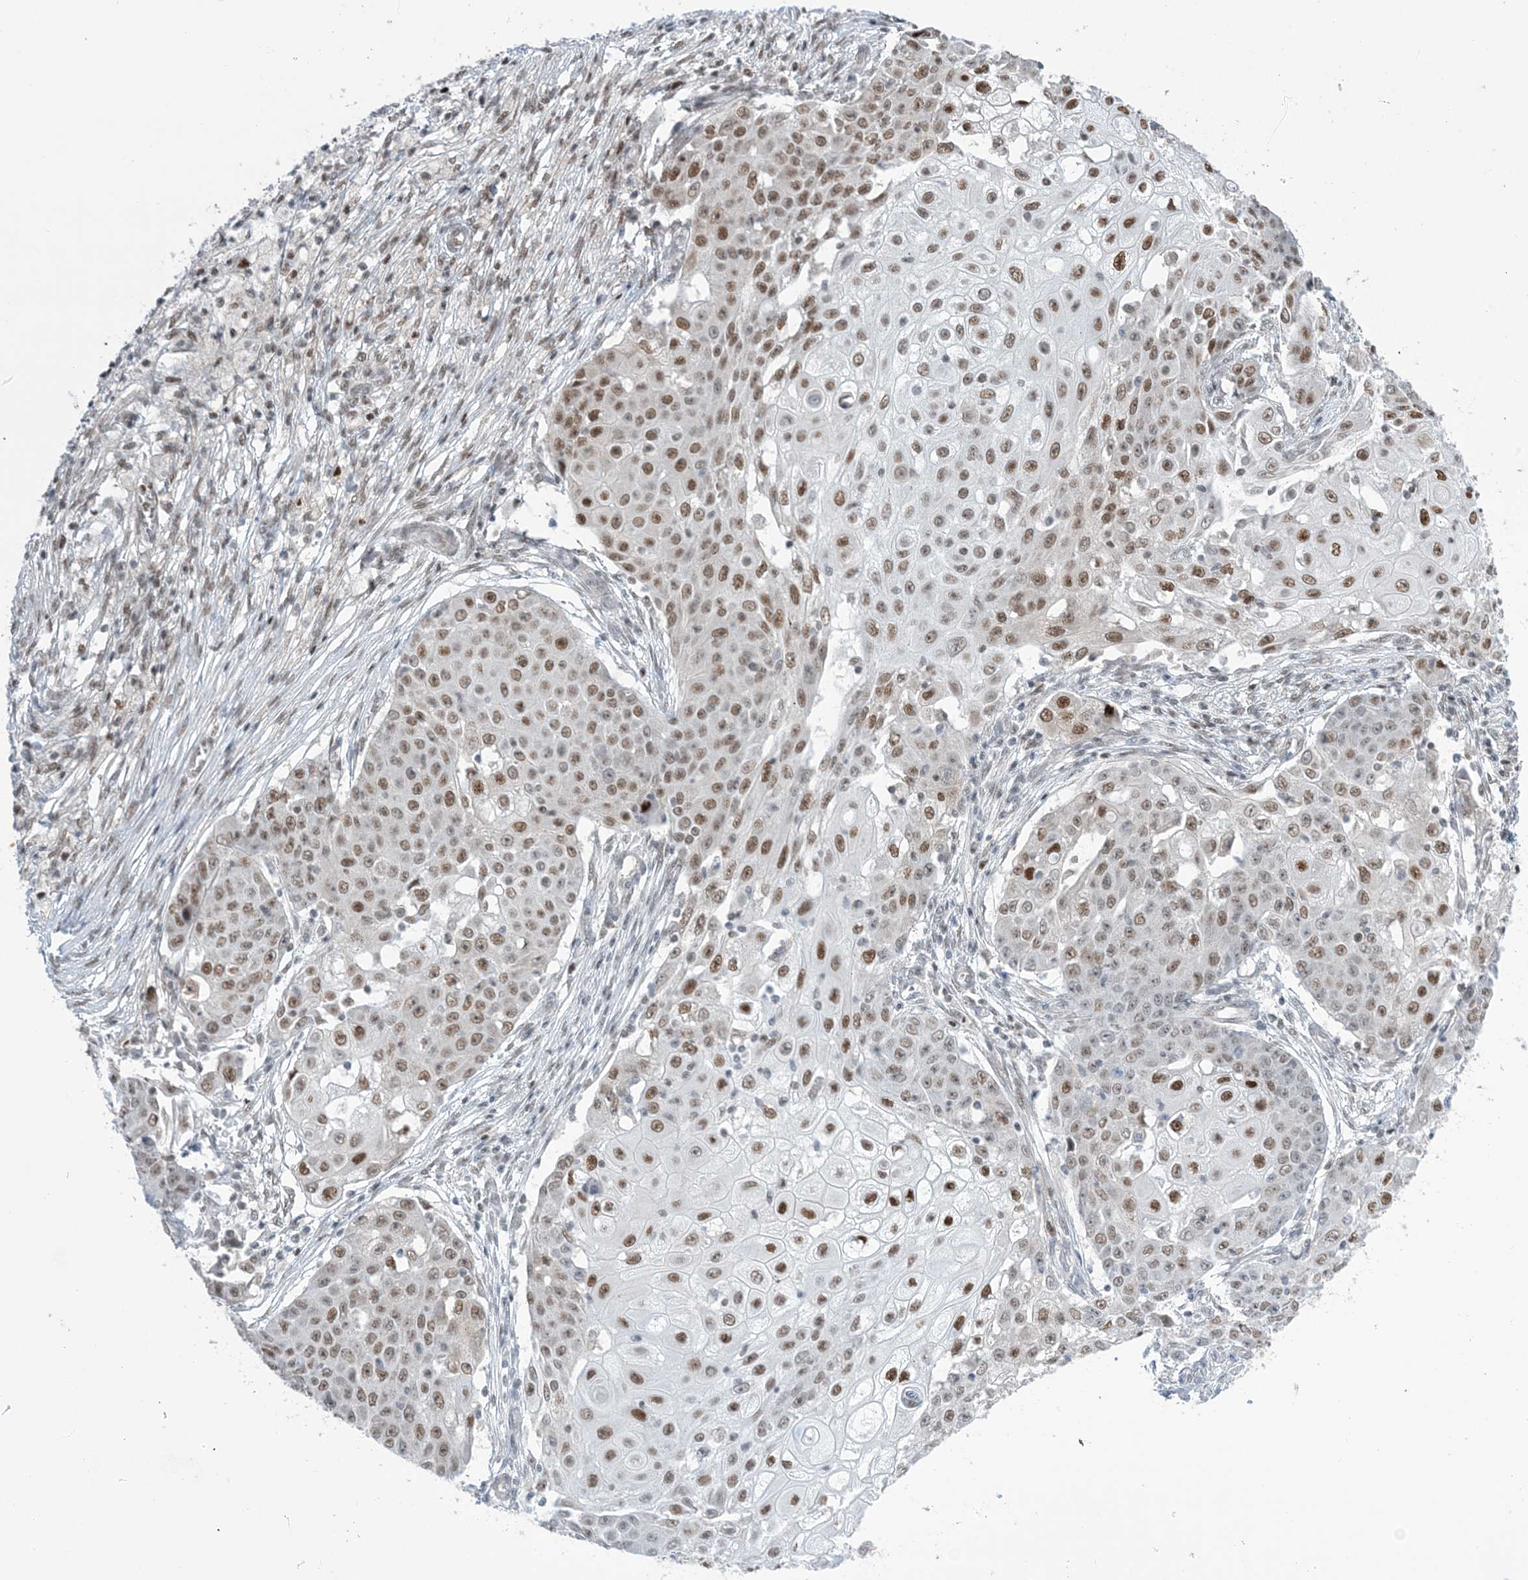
{"staining": {"intensity": "moderate", "quantity": ">75%", "location": "nuclear"}, "tissue": "ovarian cancer", "cell_type": "Tumor cells", "image_type": "cancer", "snomed": [{"axis": "morphology", "description": "Carcinoma, endometroid"}, {"axis": "topography", "description": "Ovary"}], "caption": "Immunohistochemical staining of human endometroid carcinoma (ovarian) demonstrates moderate nuclear protein staining in about >75% of tumor cells.", "gene": "TFPT", "patient": {"sex": "female", "age": 42}}